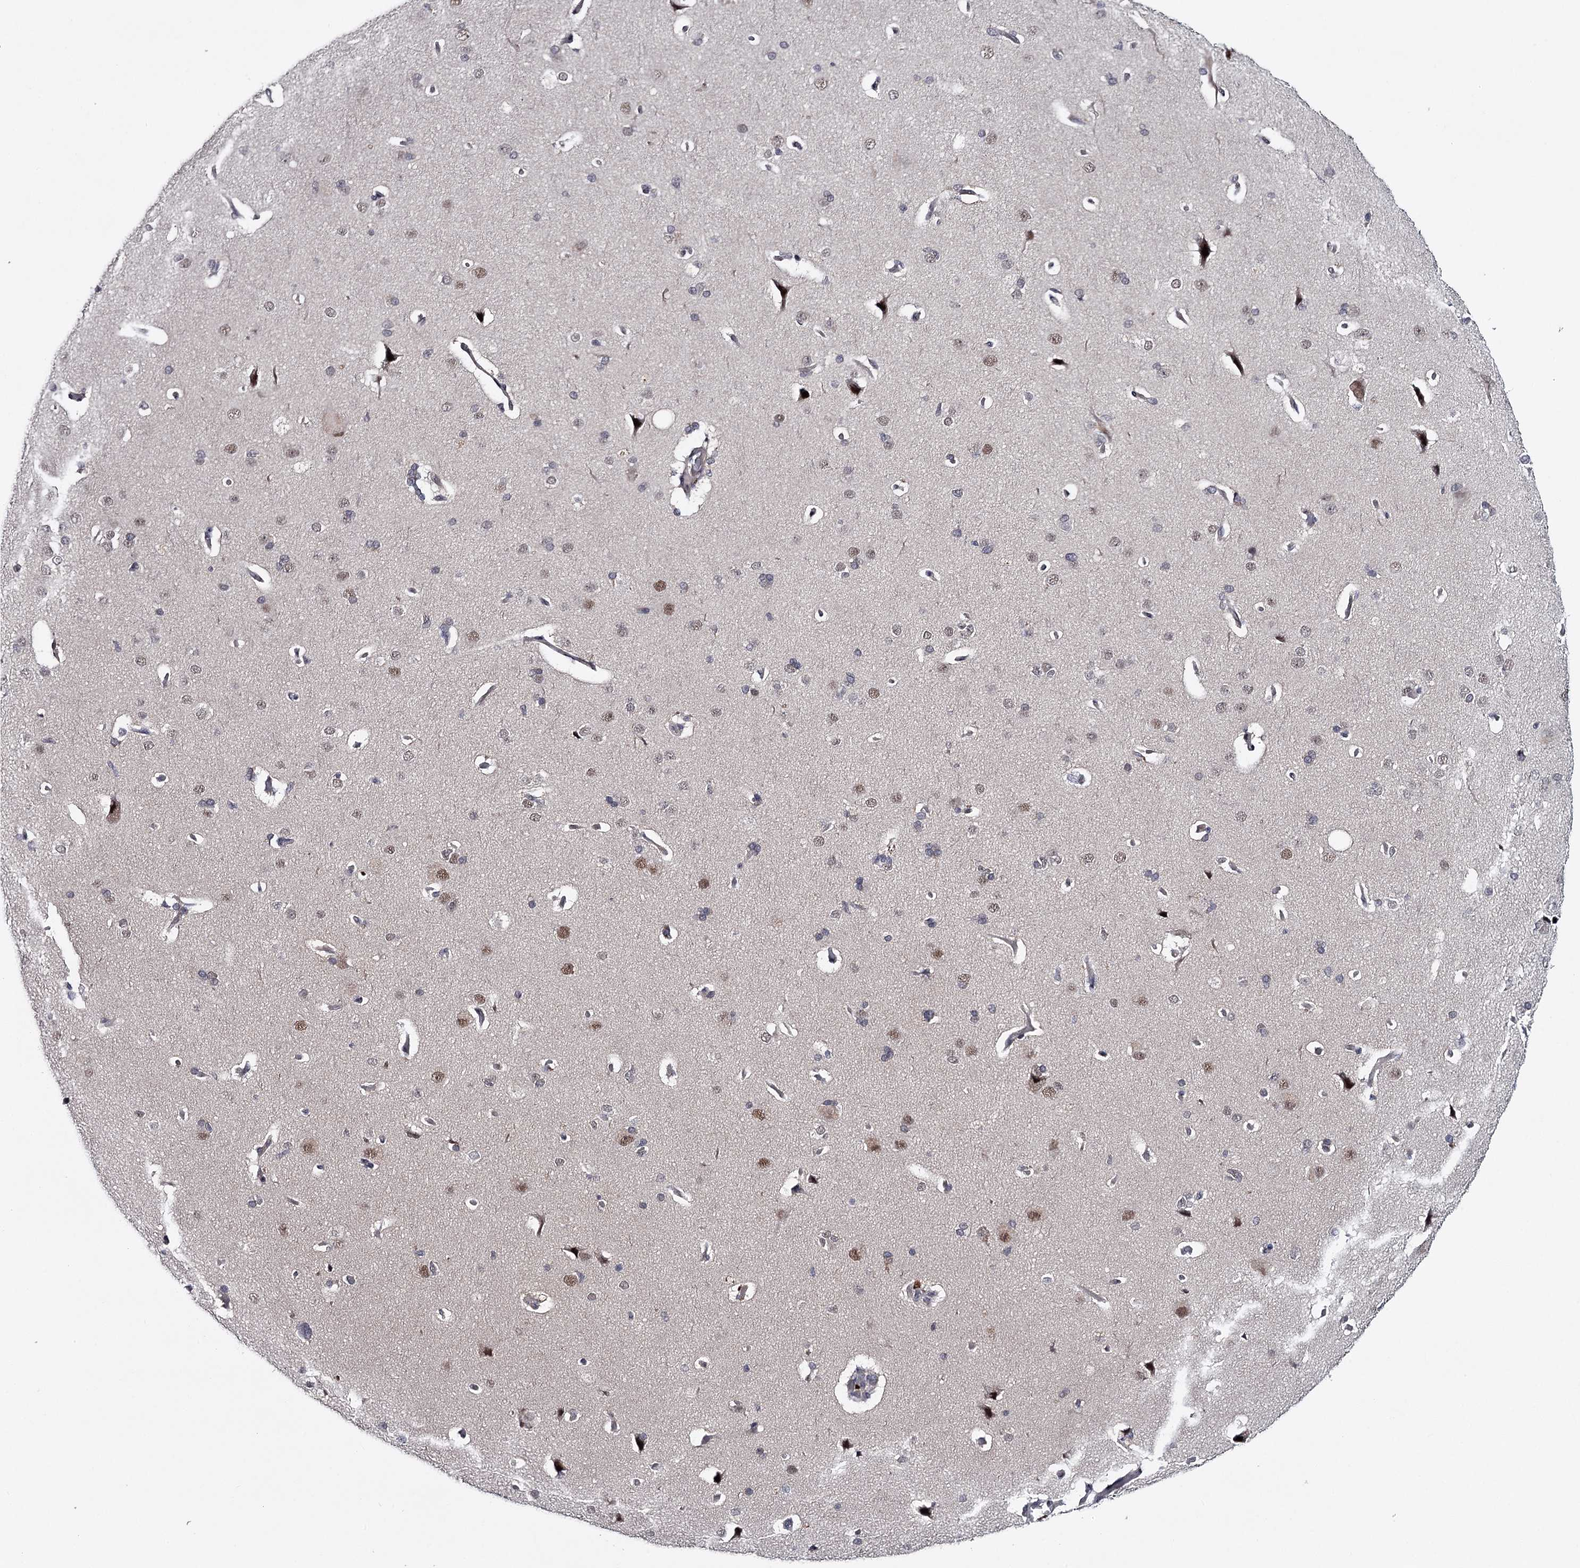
{"staining": {"intensity": "moderate", "quantity": "<25%", "location": "nuclear"}, "tissue": "cerebral cortex", "cell_type": "Endothelial cells", "image_type": "normal", "snomed": [{"axis": "morphology", "description": "Normal tissue, NOS"}, {"axis": "topography", "description": "Cerebral cortex"}], "caption": "The micrograph reveals a brown stain indicating the presence of a protein in the nuclear of endothelial cells in cerebral cortex.", "gene": "GTSF1", "patient": {"sex": "male", "age": 62}}